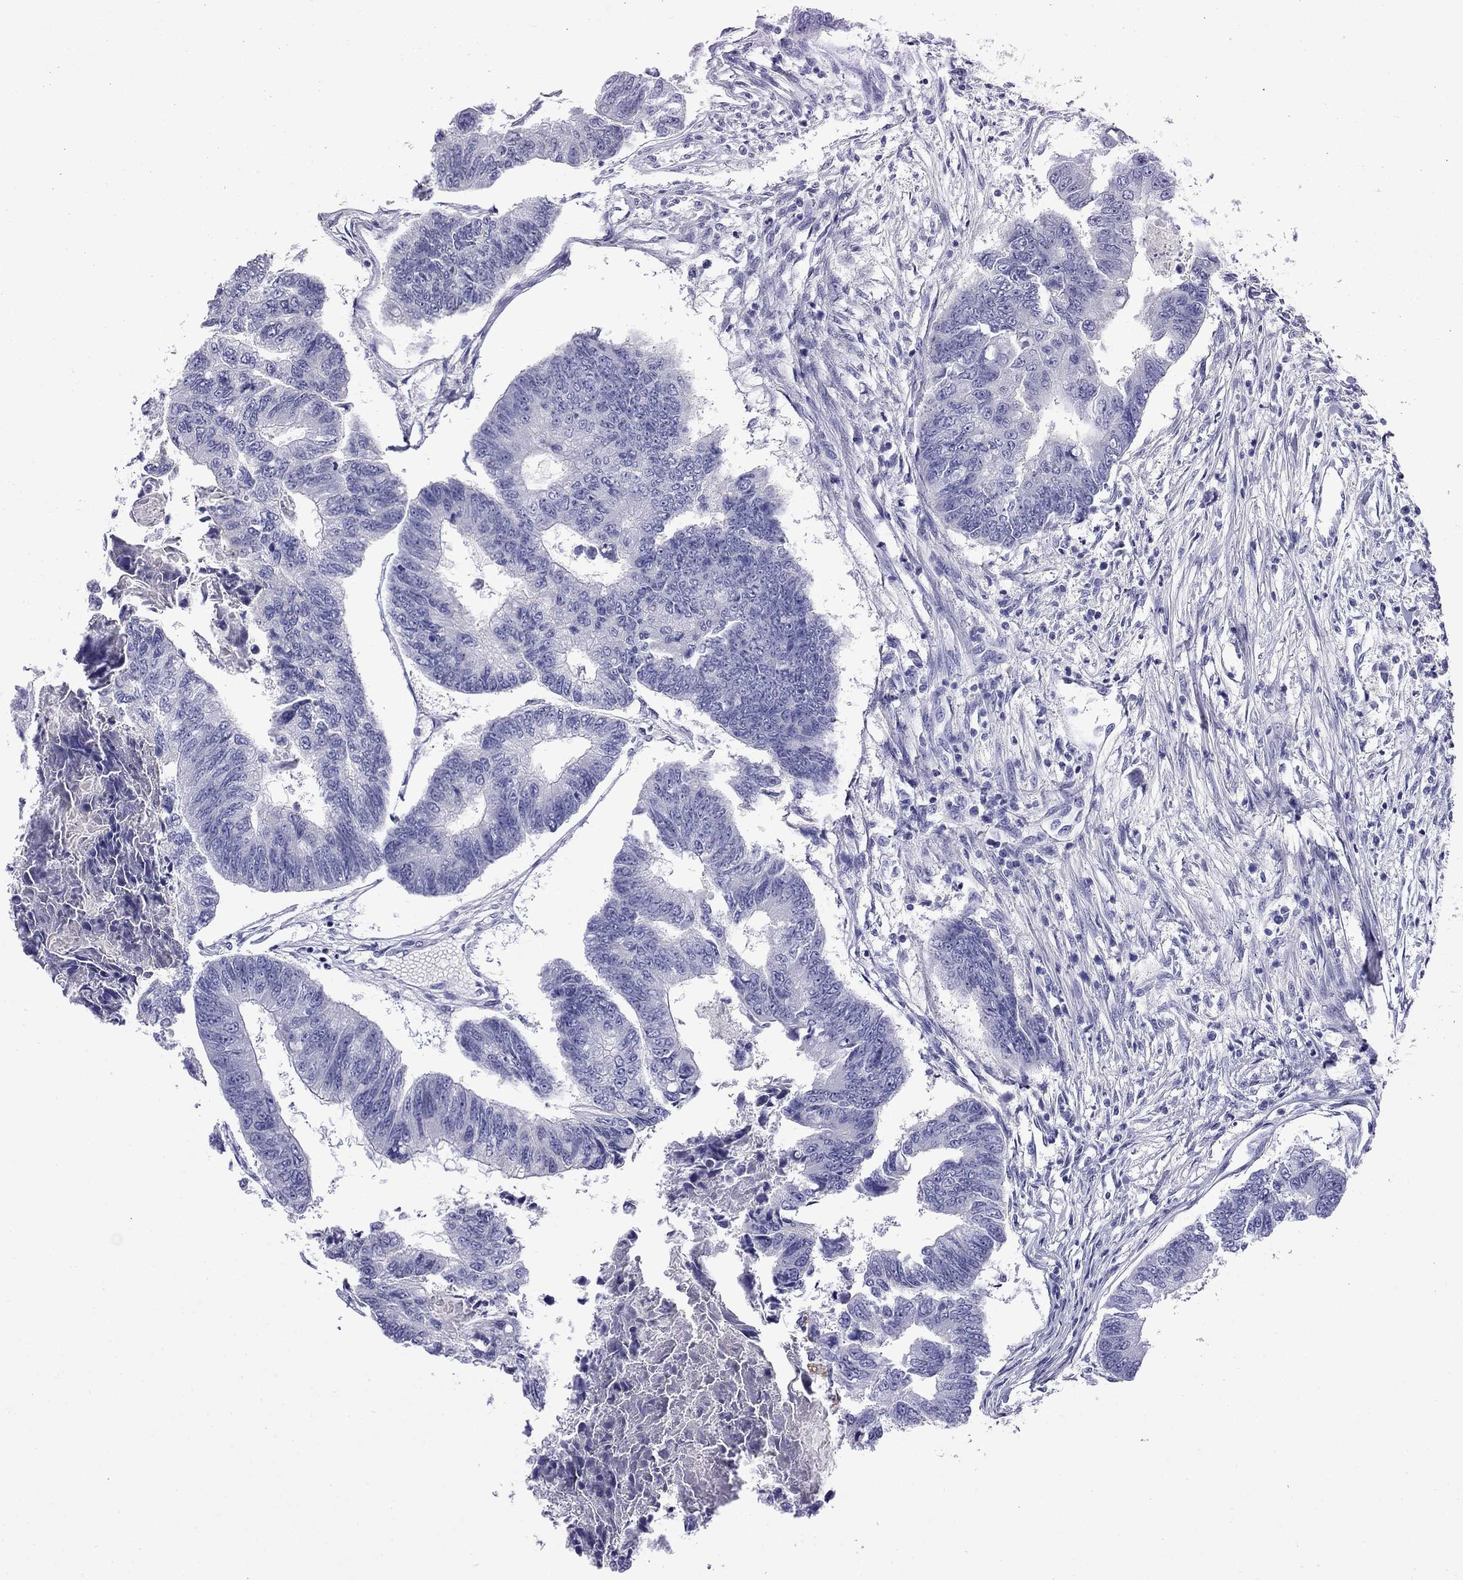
{"staining": {"intensity": "negative", "quantity": "none", "location": "none"}, "tissue": "colorectal cancer", "cell_type": "Tumor cells", "image_type": "cancer", "snomed": [{"axis": "morphology", "description": "Adenocarcinoma, NOS"}, {"axis": "topography", "description": "Colon"}], "caption": "A photomicrograph of human adenocarcinoma (colorectal) is negative for staining in tumor cells.", "gene": "MYO15A", "patient": {"sex": "female", "age": 65}}